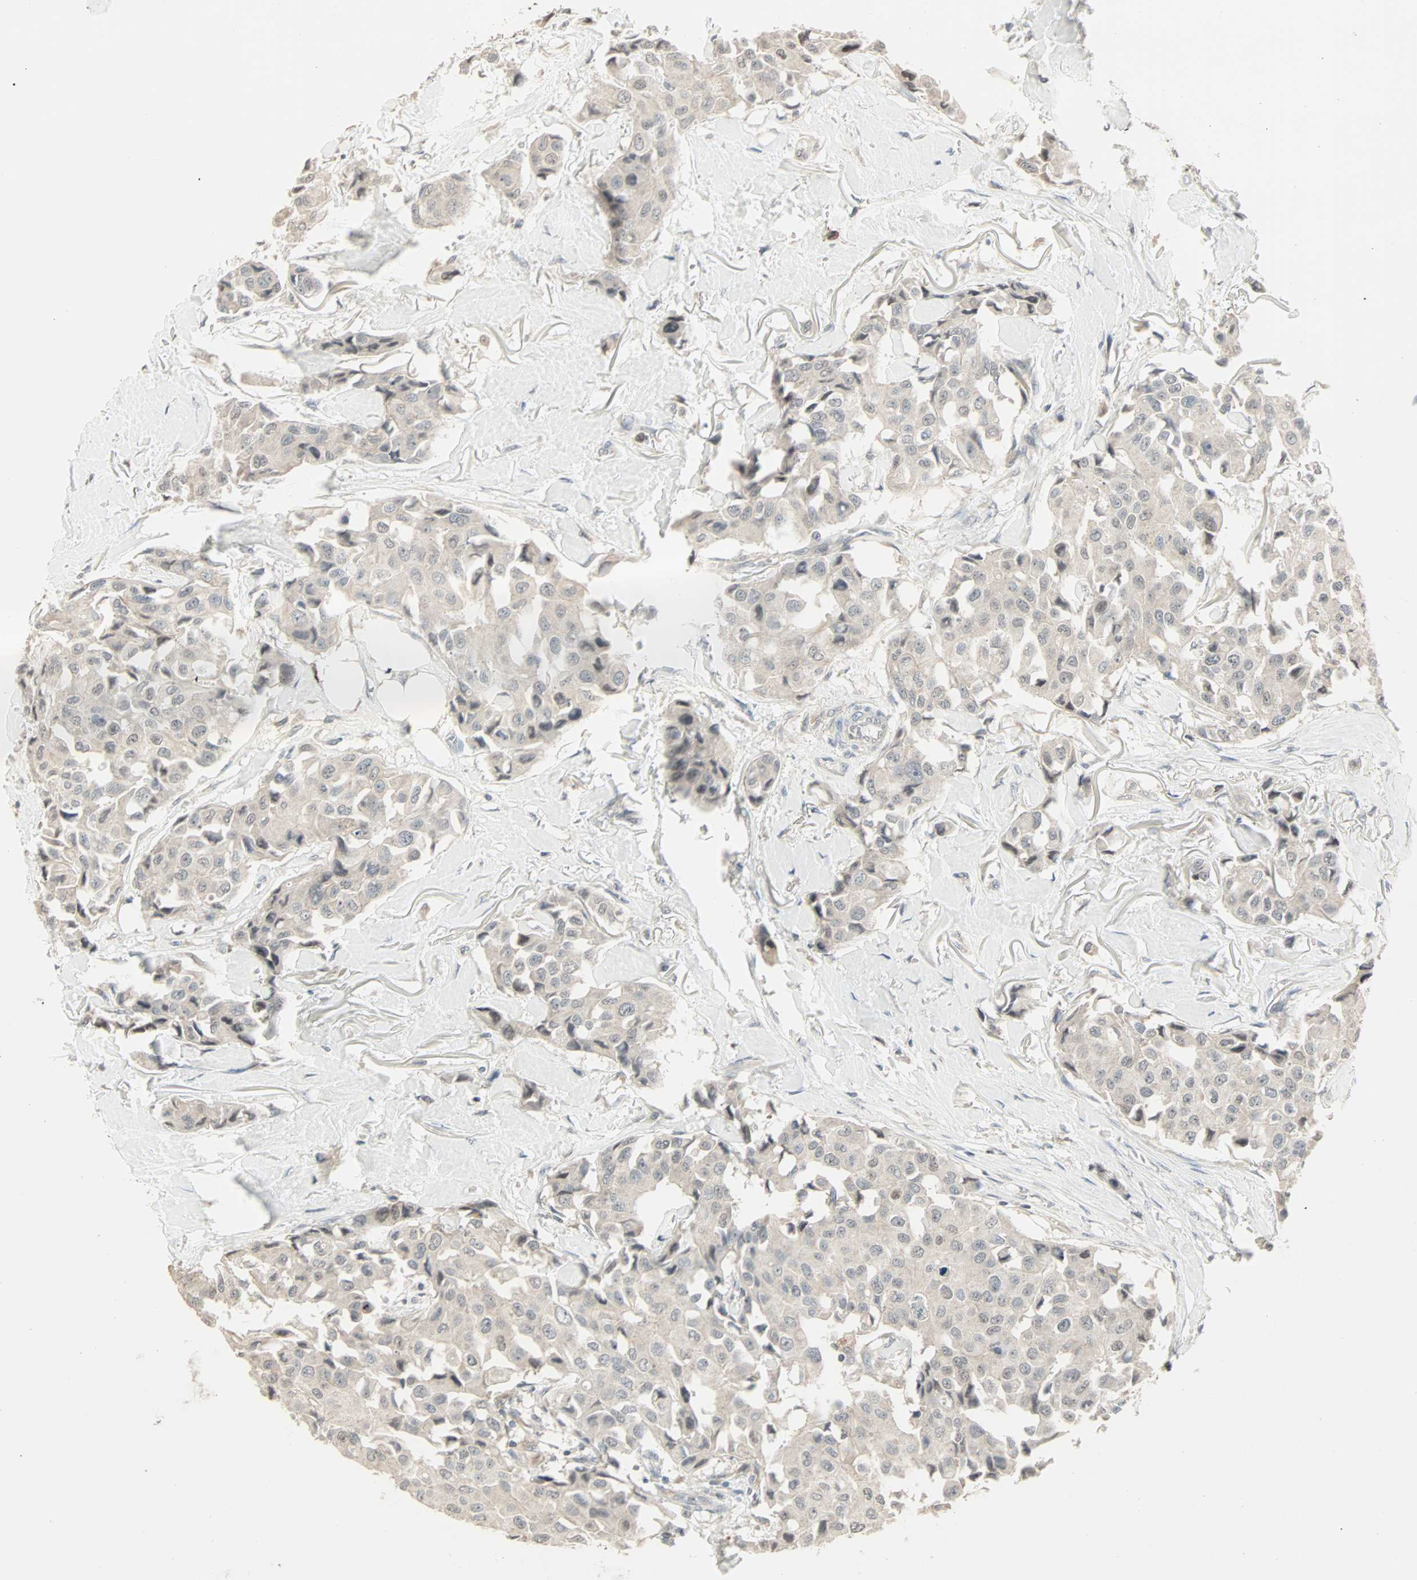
{"staining": {"intensity": "weak", "quantity": ">75%", "location": "cytoplasmic/membranous"}, "tissue": "breast cancer", "cell_type": "Tumor cells", "image_type": "cancer", "snomed": [{"axis": "morphology", "description": "Duct carcinoma"}, {"axis": "topography", "description": "Breast"}], "caption": "IHC of human breast cancer demonstrates low levels of weak cytoplasmic/membranous expression in approximately >75% of tumor cells.", "gene": "KDM4A", "patient": {"sex": "female", "age": 80}}